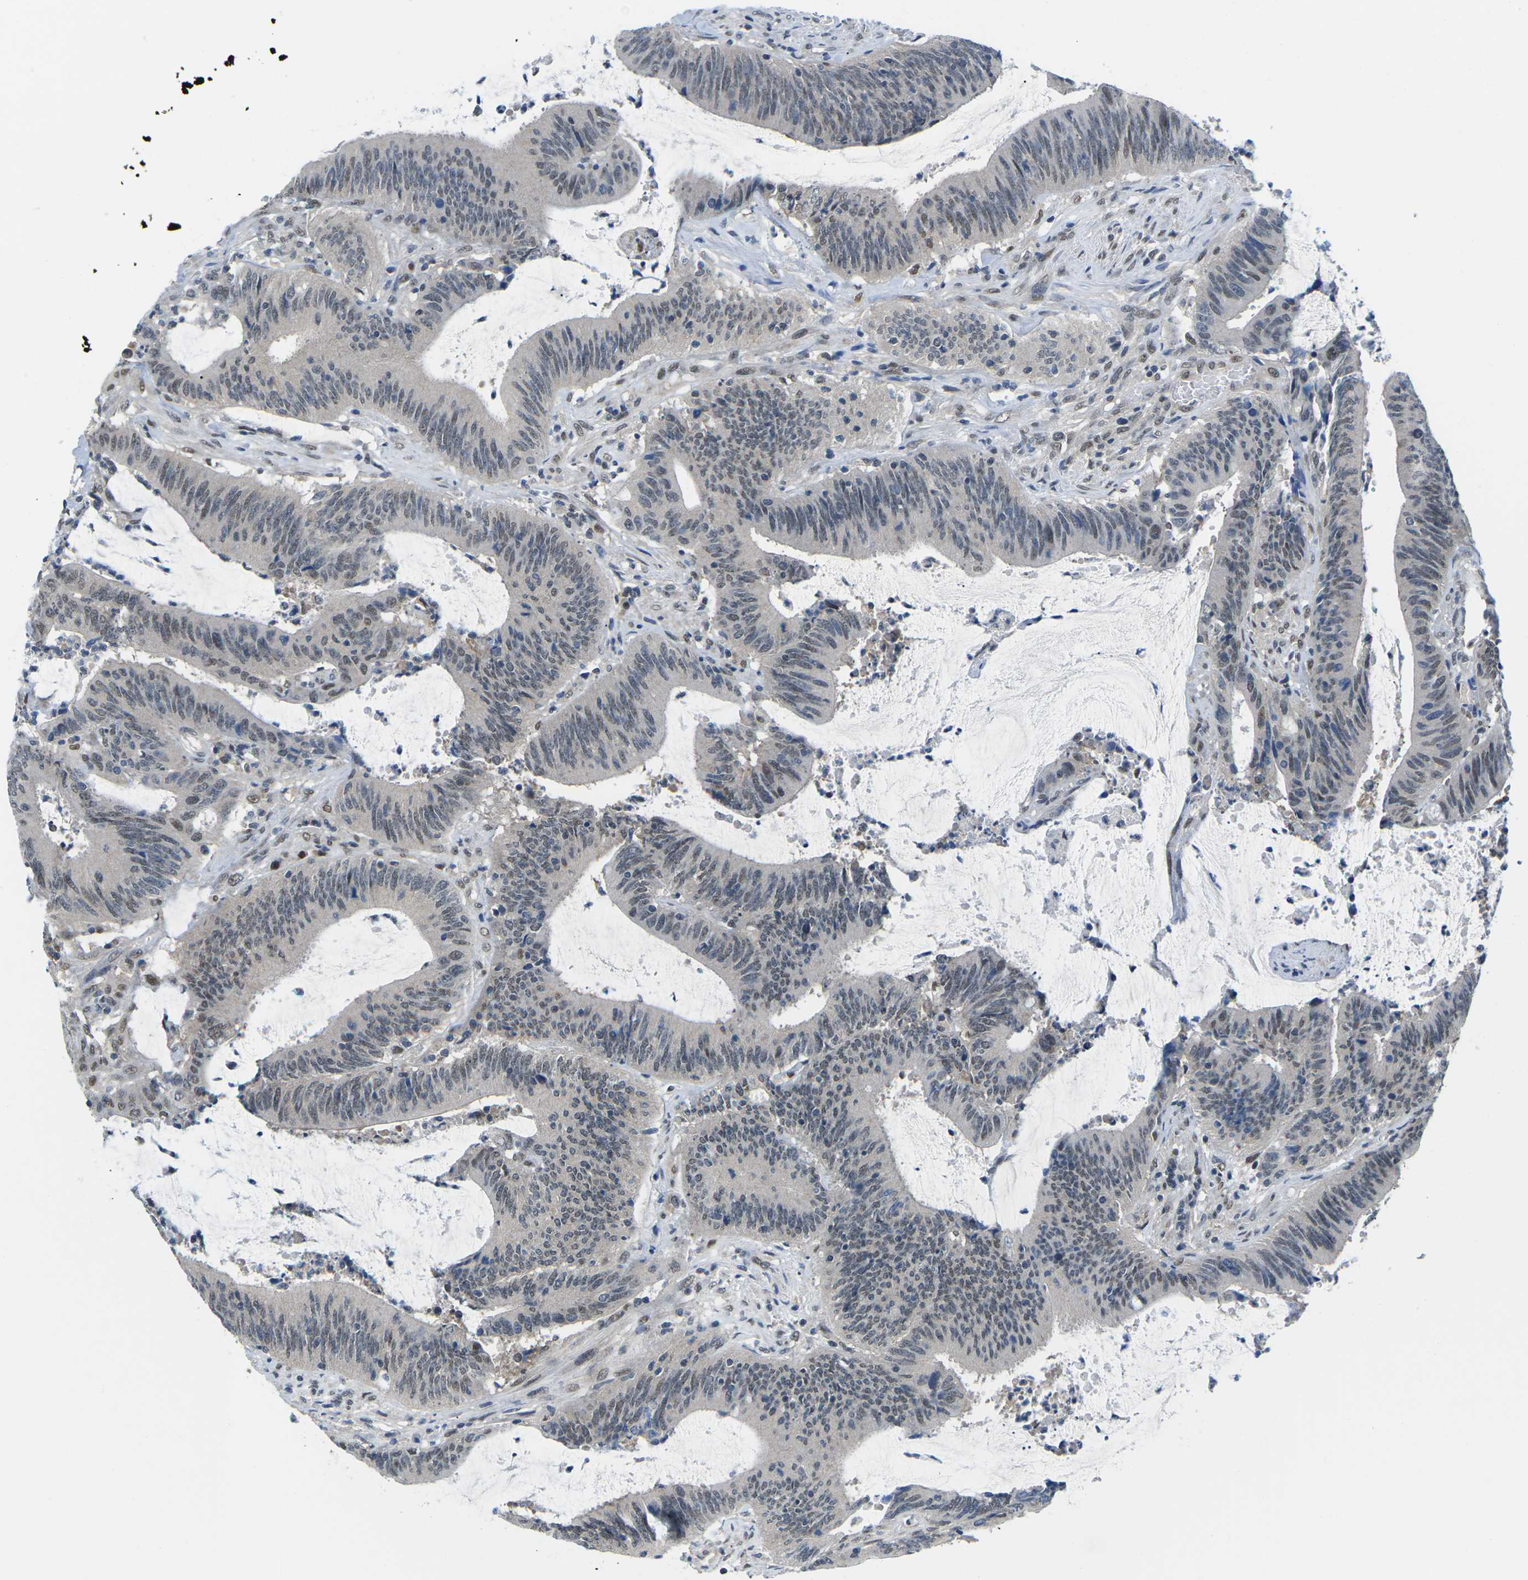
{"staining": {"intensity": "weak", "quantity": "25%-75%", "location": "nuclear"}, "tissue": "colorectal cancer", "cell_type": "Tumor cells", "image_type": "cancer", "snomed": [{"axis": "morphology", "description": "Normal tissue, NOS"}, {"axis": "morphology", "description": "Adenocarcinoma, NOS"}, {"axis": "topography", "description": "Rectum"}], "caption": "The image displays a brown stain indicating the presence of a protein in the nuclear of tumor cells in adenocarcinoma (colorectal).", "gene": "UBA7", "patient": {"sex": "female", "age": 66}}